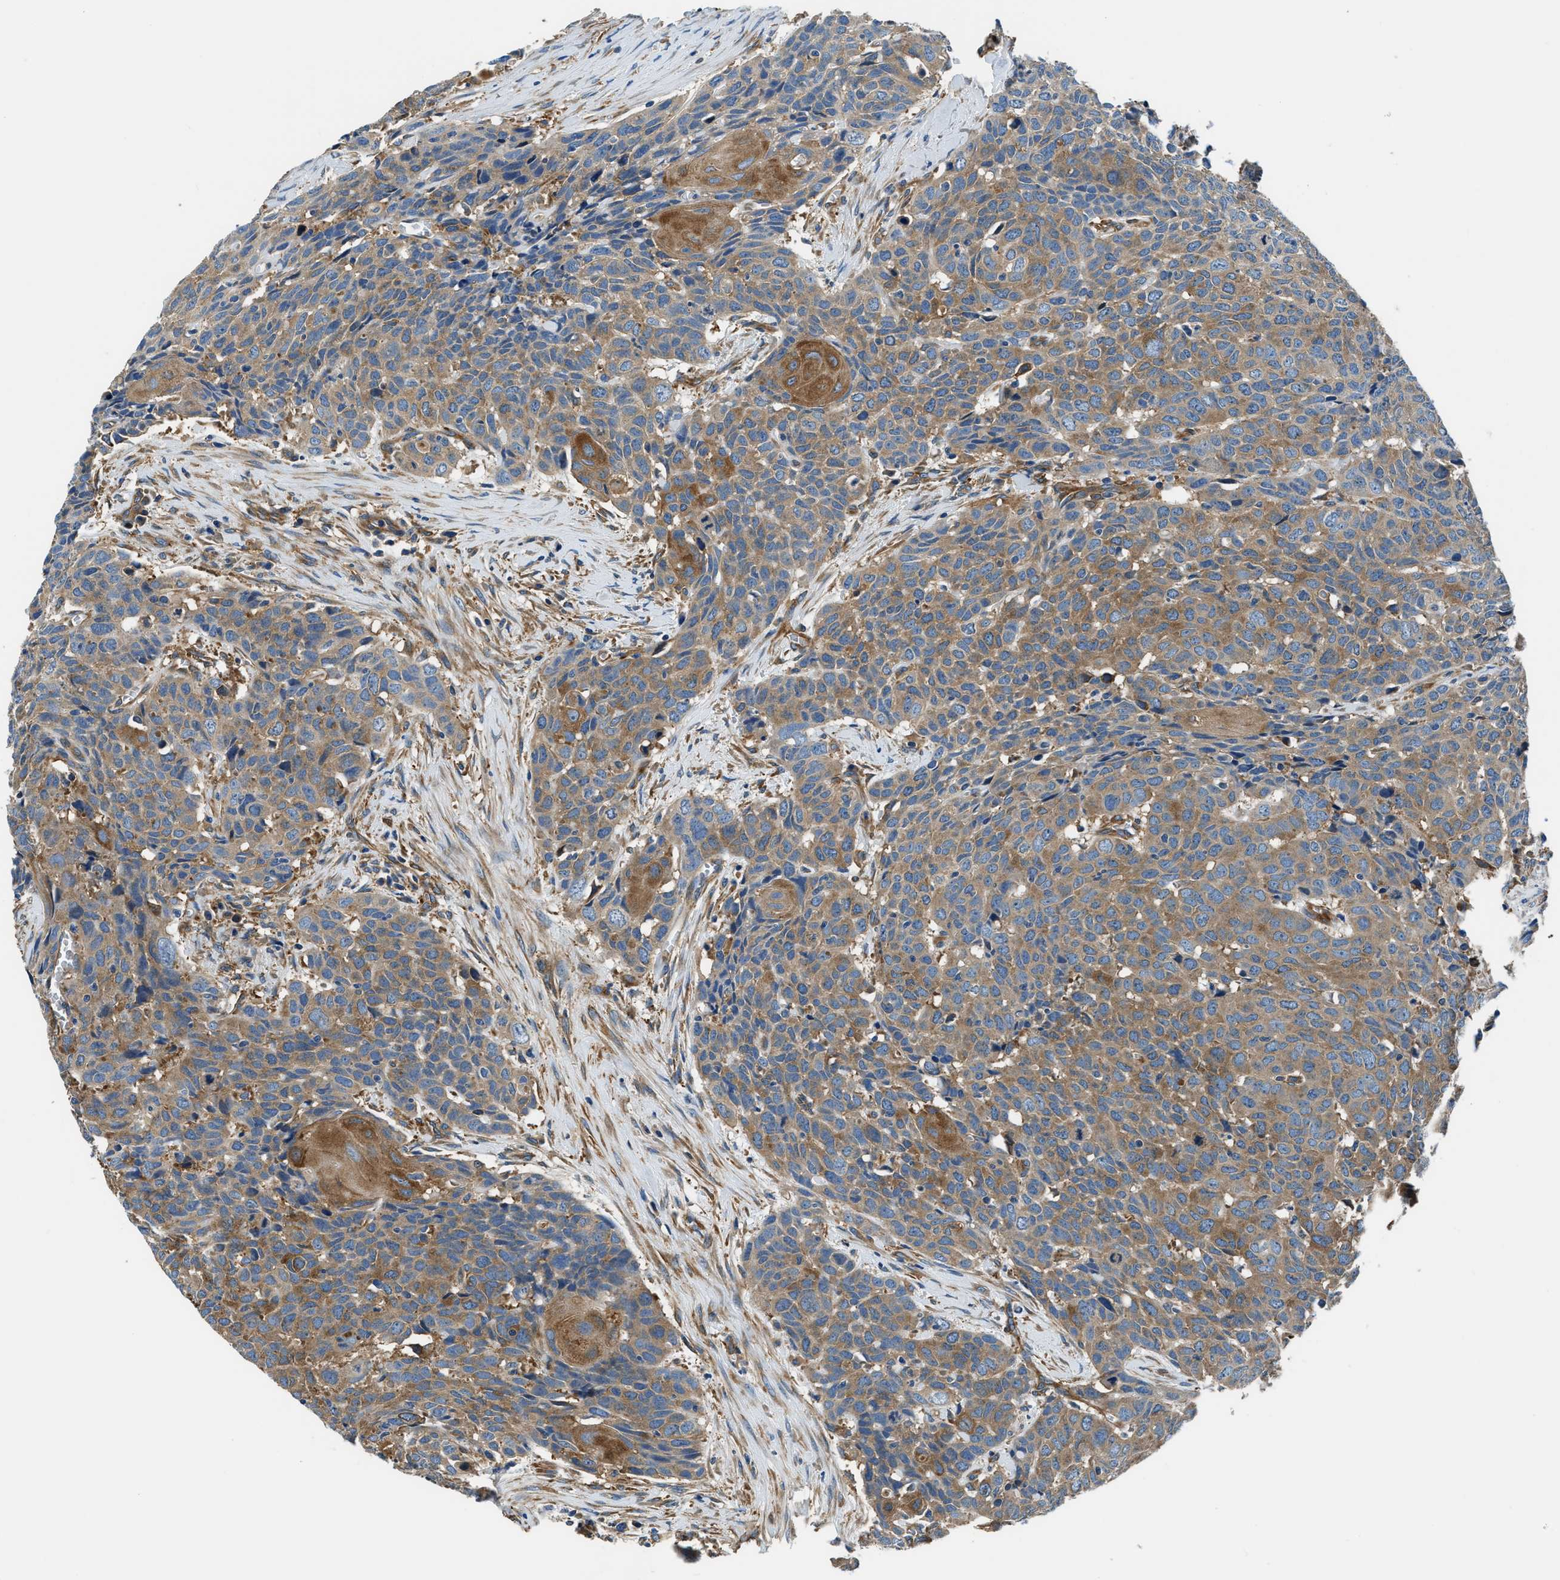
{"staining": {"intensity": "moderate", "quantity": ">75%", "location": "cytoplasmic/membranous"}, "tissue": "head and neck cancer", "cell_type": "Tumor cells", "image_type": "cancer", "snomed": [{"axis": "morphology", "description": "Squamous cell carcinoma, NOS"}, {"axis": "topography", "description": "Head-Neck"}], "caption": "Moderate cytoplasmic/membranous staining is present in about >75% of tumor cells in head and neck cancer.", "gene": "EEA1", "patient": {"sex": "male", "age": 66}}